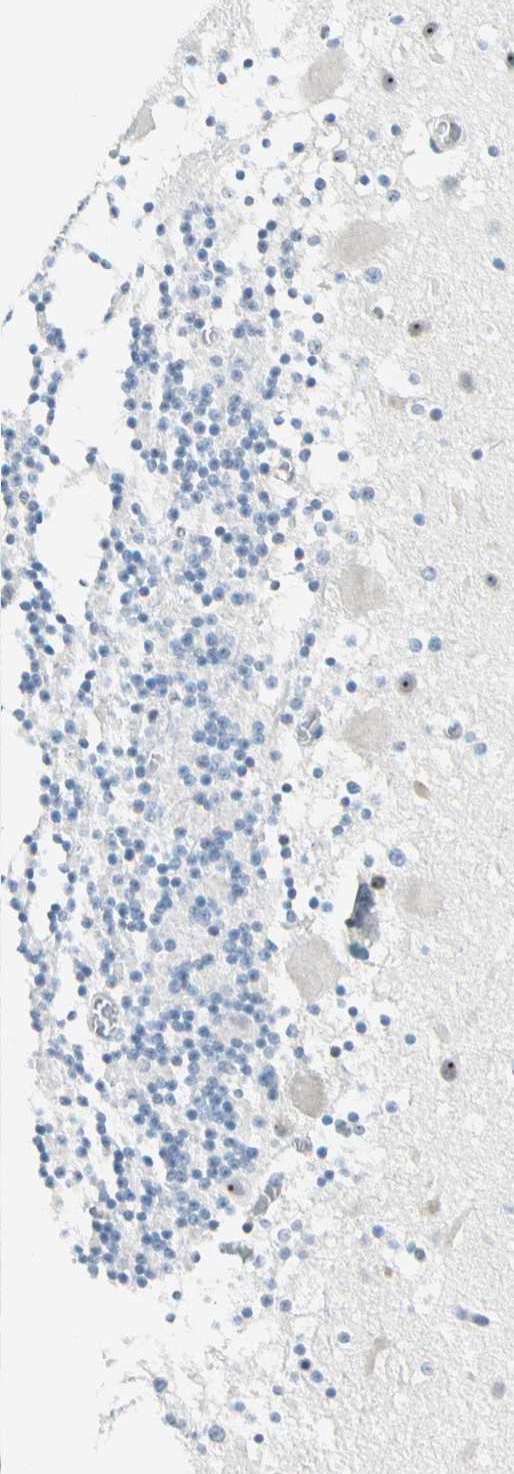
{"staining": {"intensity": "negative", "quantity": "none", "location": "none"}, "tissue": "cerebellum", "cell_type": "Cells in granular layer", "image_type": "normal", "snomed": [{"axis": "morphology", "description": "Normal tissue, NOS"}, {"axis": "topography", "description": "Cerebellum"}], "caption": "High power microscopy image of an immunohistochemistry histopathology image of normal cerebellum, revealing no significant positivity in cells in granular layer.", "gene": "ZSCAN1", "patient": {"sex": "male", "age": 45}}